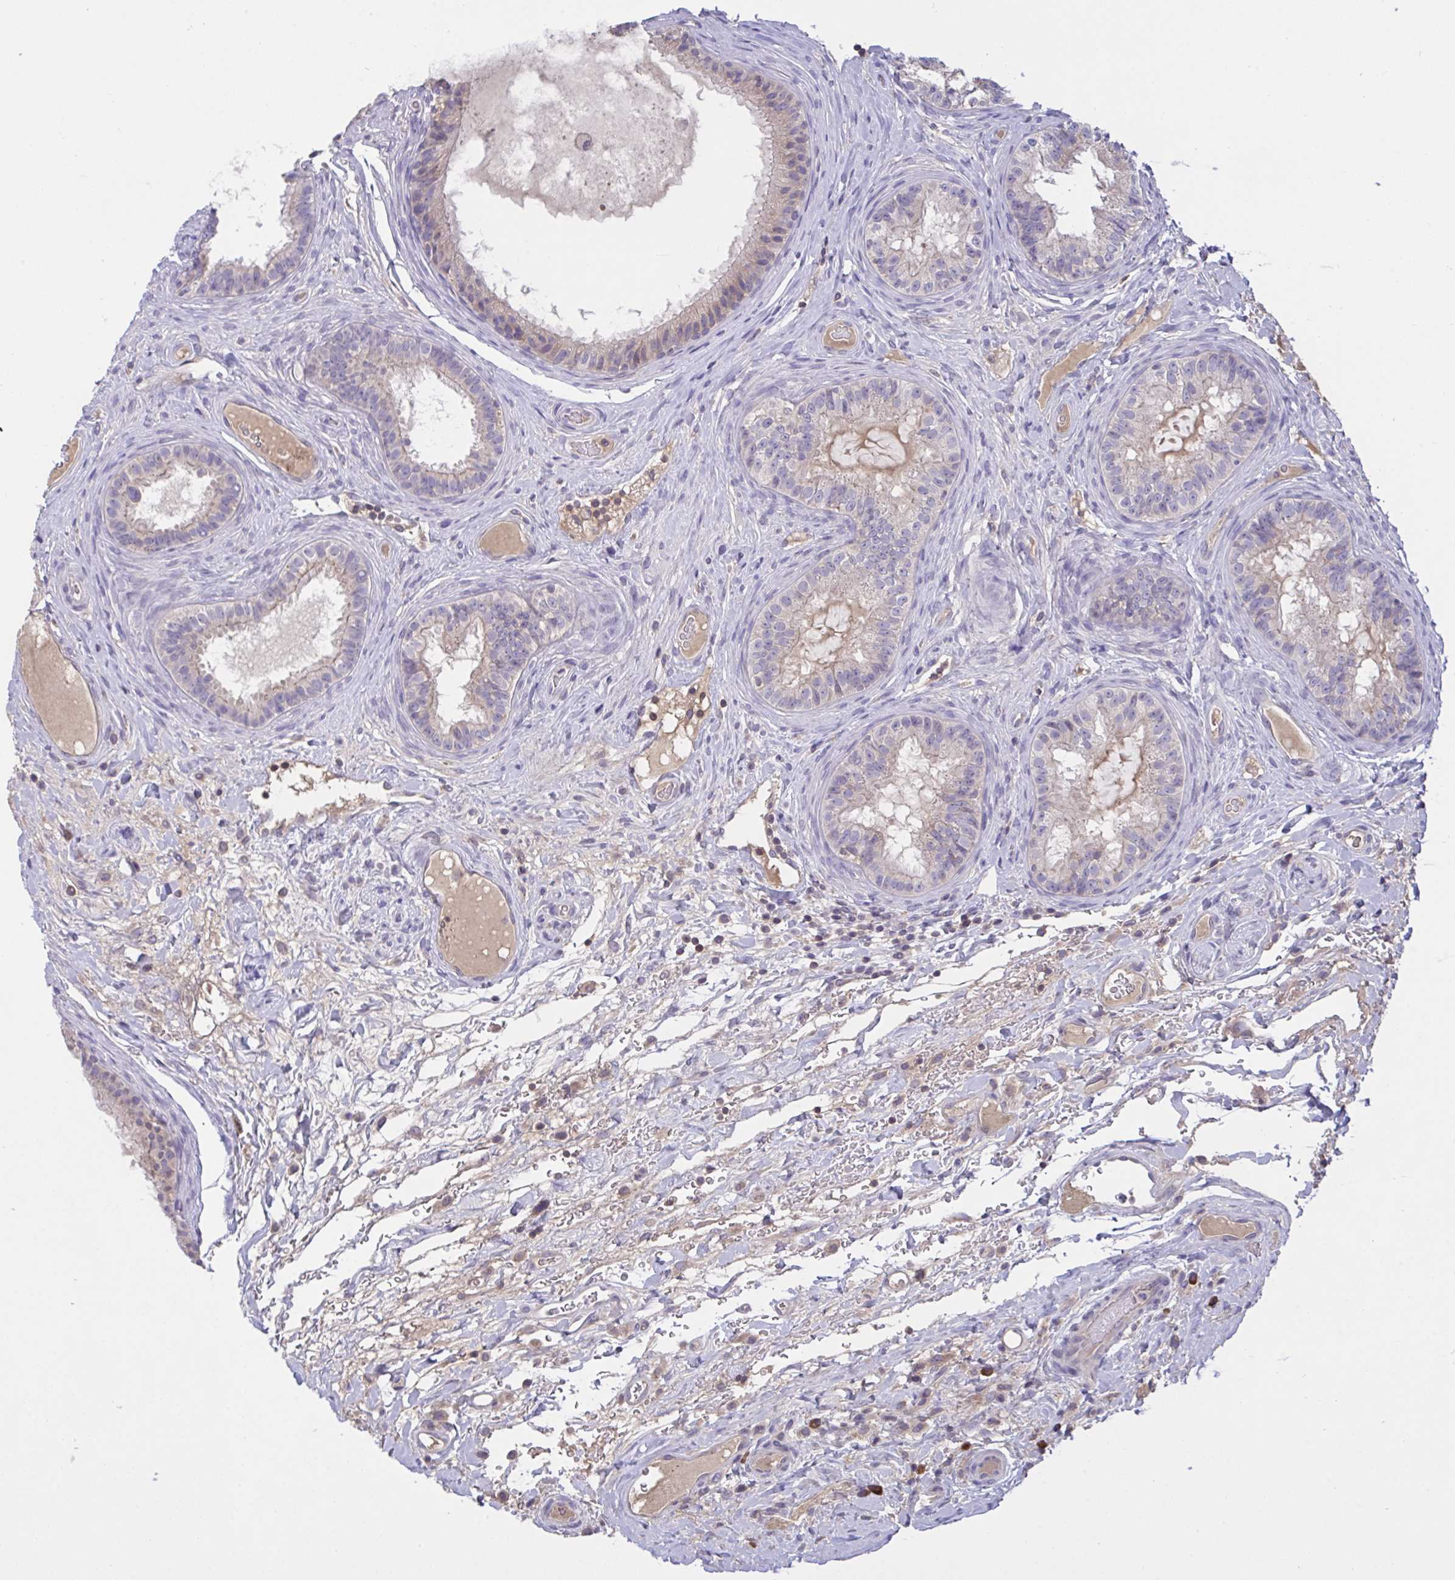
{"staining": {"intensity": "weak", "quantity": "25%-75%", "location": "cytoplasmic/membranous"}, "tissue": "epididymis", "cell_type": "Glandular cells", "image_type": "normal", "snomed": [{"axis": "morphology", "description": "Normal tissue, NOS"}, {"axis": "topography", "description": "Epididymis"}], "caption": "Immunohistochemistry (IHC) staining of normal epididymis, which shows low levels of weak cytoplasmic/membranous positivity in approximately 25%-75% of glandular cells indicating weak cytoplasmic/membranous protein staining. The staining was performed using DAB (3,3'-diaminobenzidine) (brown) for protein detection and nuclei were counterstained in hematoxylin (blue).", "gene": "TMEM41A", "patient": {"sex": "male", "age": 23}}